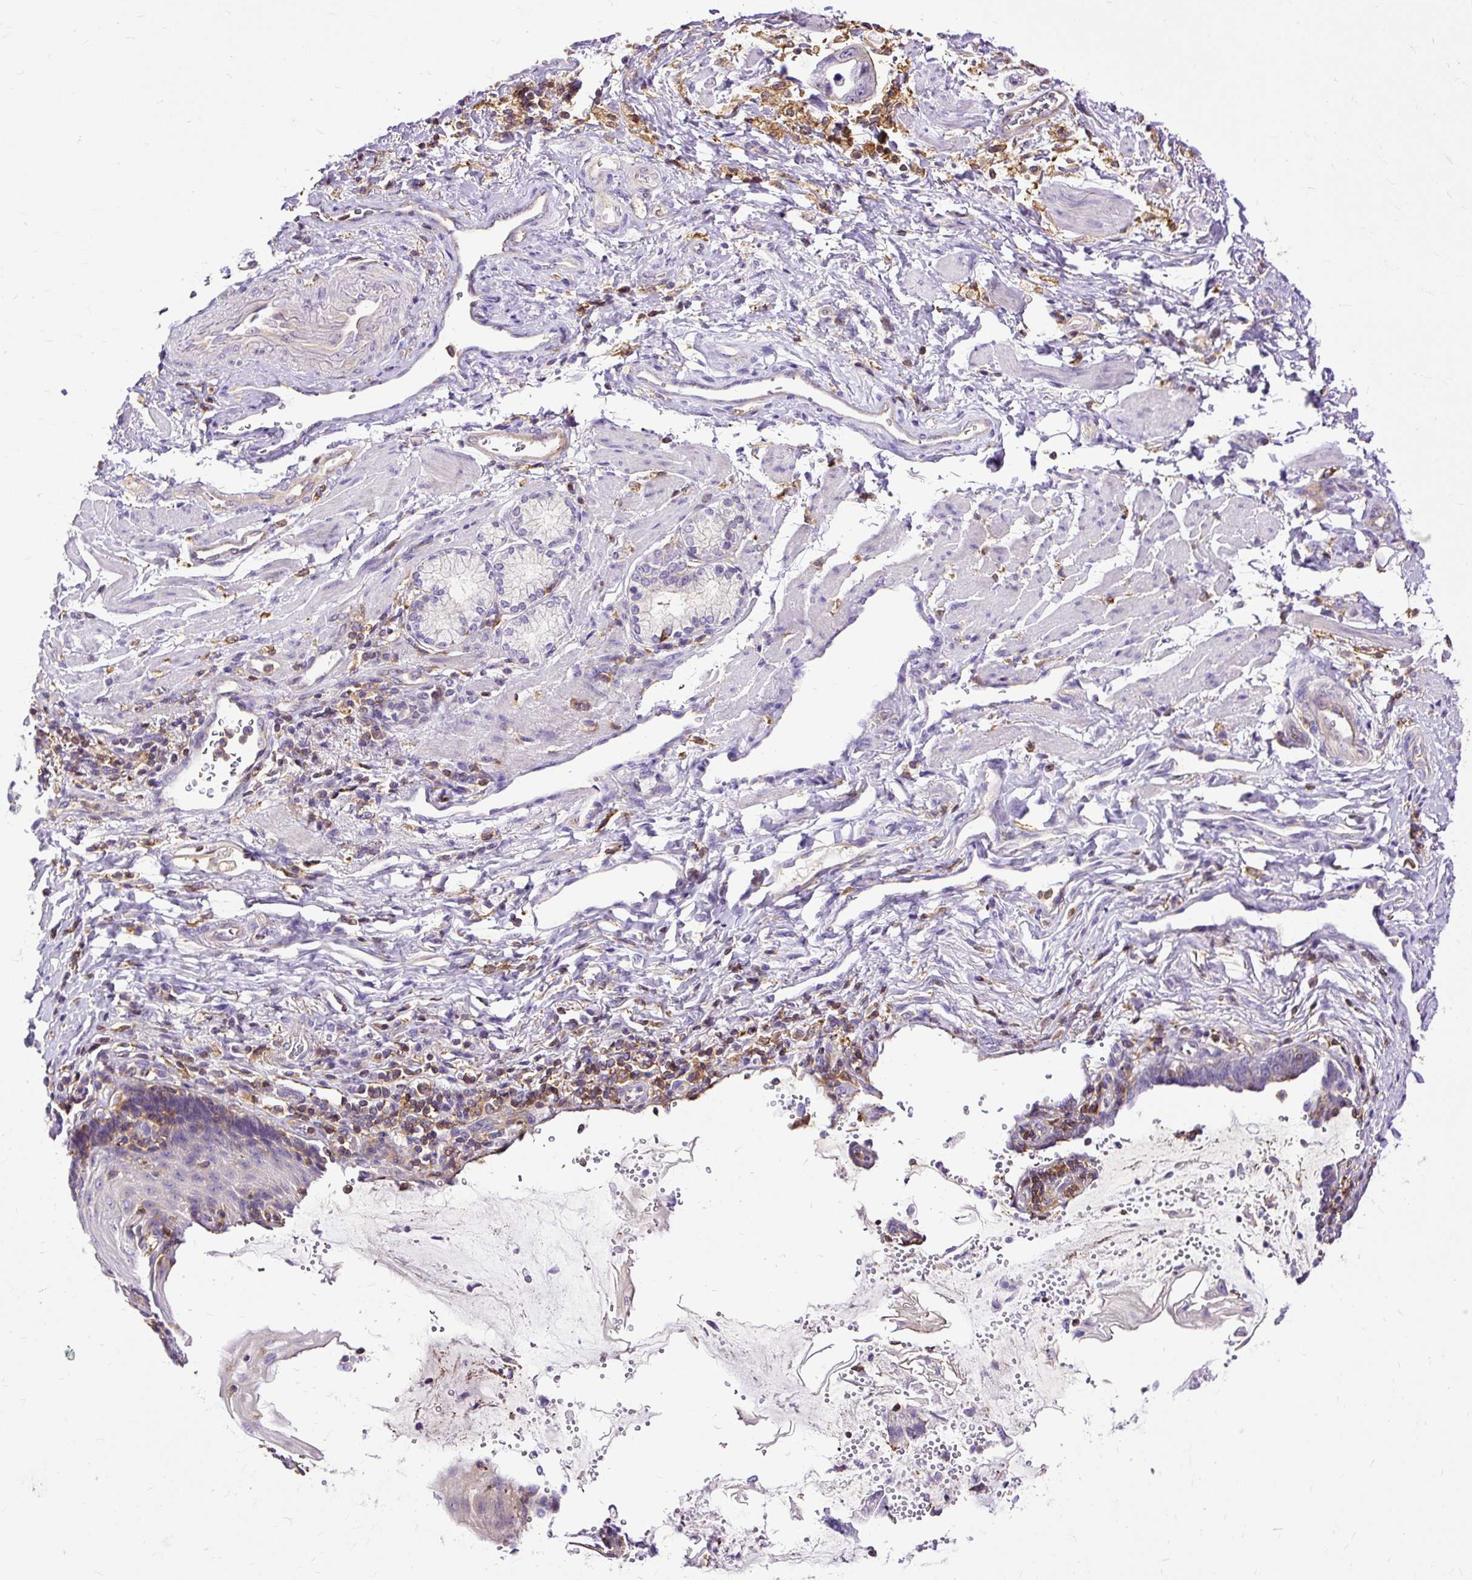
{"staining": {"intensity": "negative", "quantity": "none", "location": "none"}, "tissue": "stomach cancer", "cell_type": "Tumor cells", "image_type": "cancer", "snomed": [{"axis": "morphology", "description": "Adenocarcinoma, NOS"}, {"axis": "topography", "description": "Stomach"}], "caption": "DAB (3,3'-diaminobenzidine) immunohistochemical staining of stomach cancer (adenocarcinoma) exhibits no significant staining in tumor cells. (DAB immunohistochemistry with hematoxylin counter stain).", "gene": "TWF2", "patient": {"sex": "male", "age": 62}}